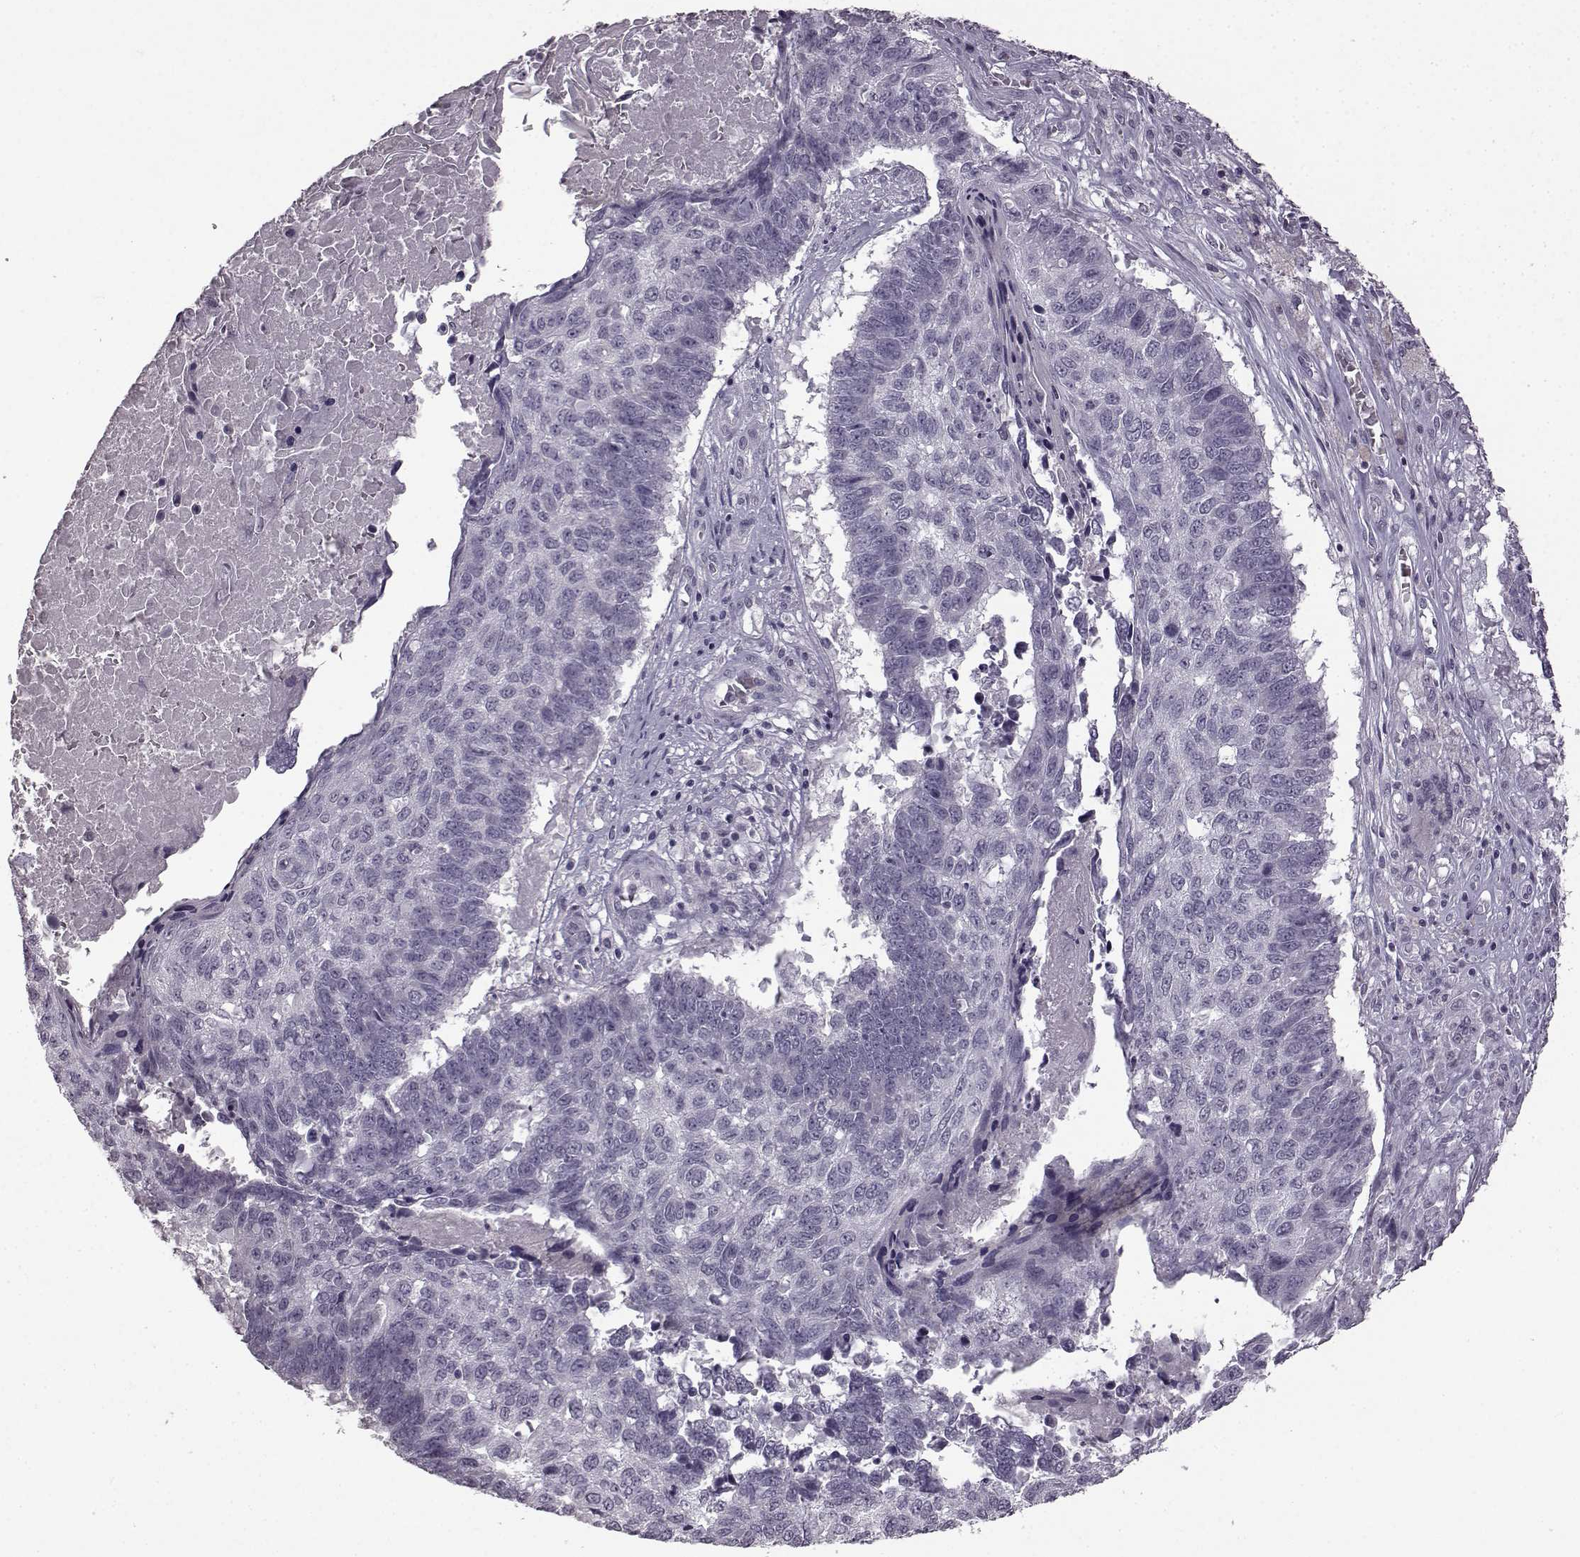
{"staining": {"intensity": "negative", "quantity": "none", "location": "none"}, "tissue": "lung cancer", "cell_type": "Tumor cells", "image_type": "cancer", "snomed": [{"axis": "morphology", "description": "Squamous cell carcinoma, NOS"}, {"axis": "topography", "description": "Lung"}], "caption": "This is an immunohistochemistry image of lung cancer (squamous cell carcinoma). There is no positivity in tumor cells.", "gene": "LHB", "patient": {"sex": "male", "age": 73}}